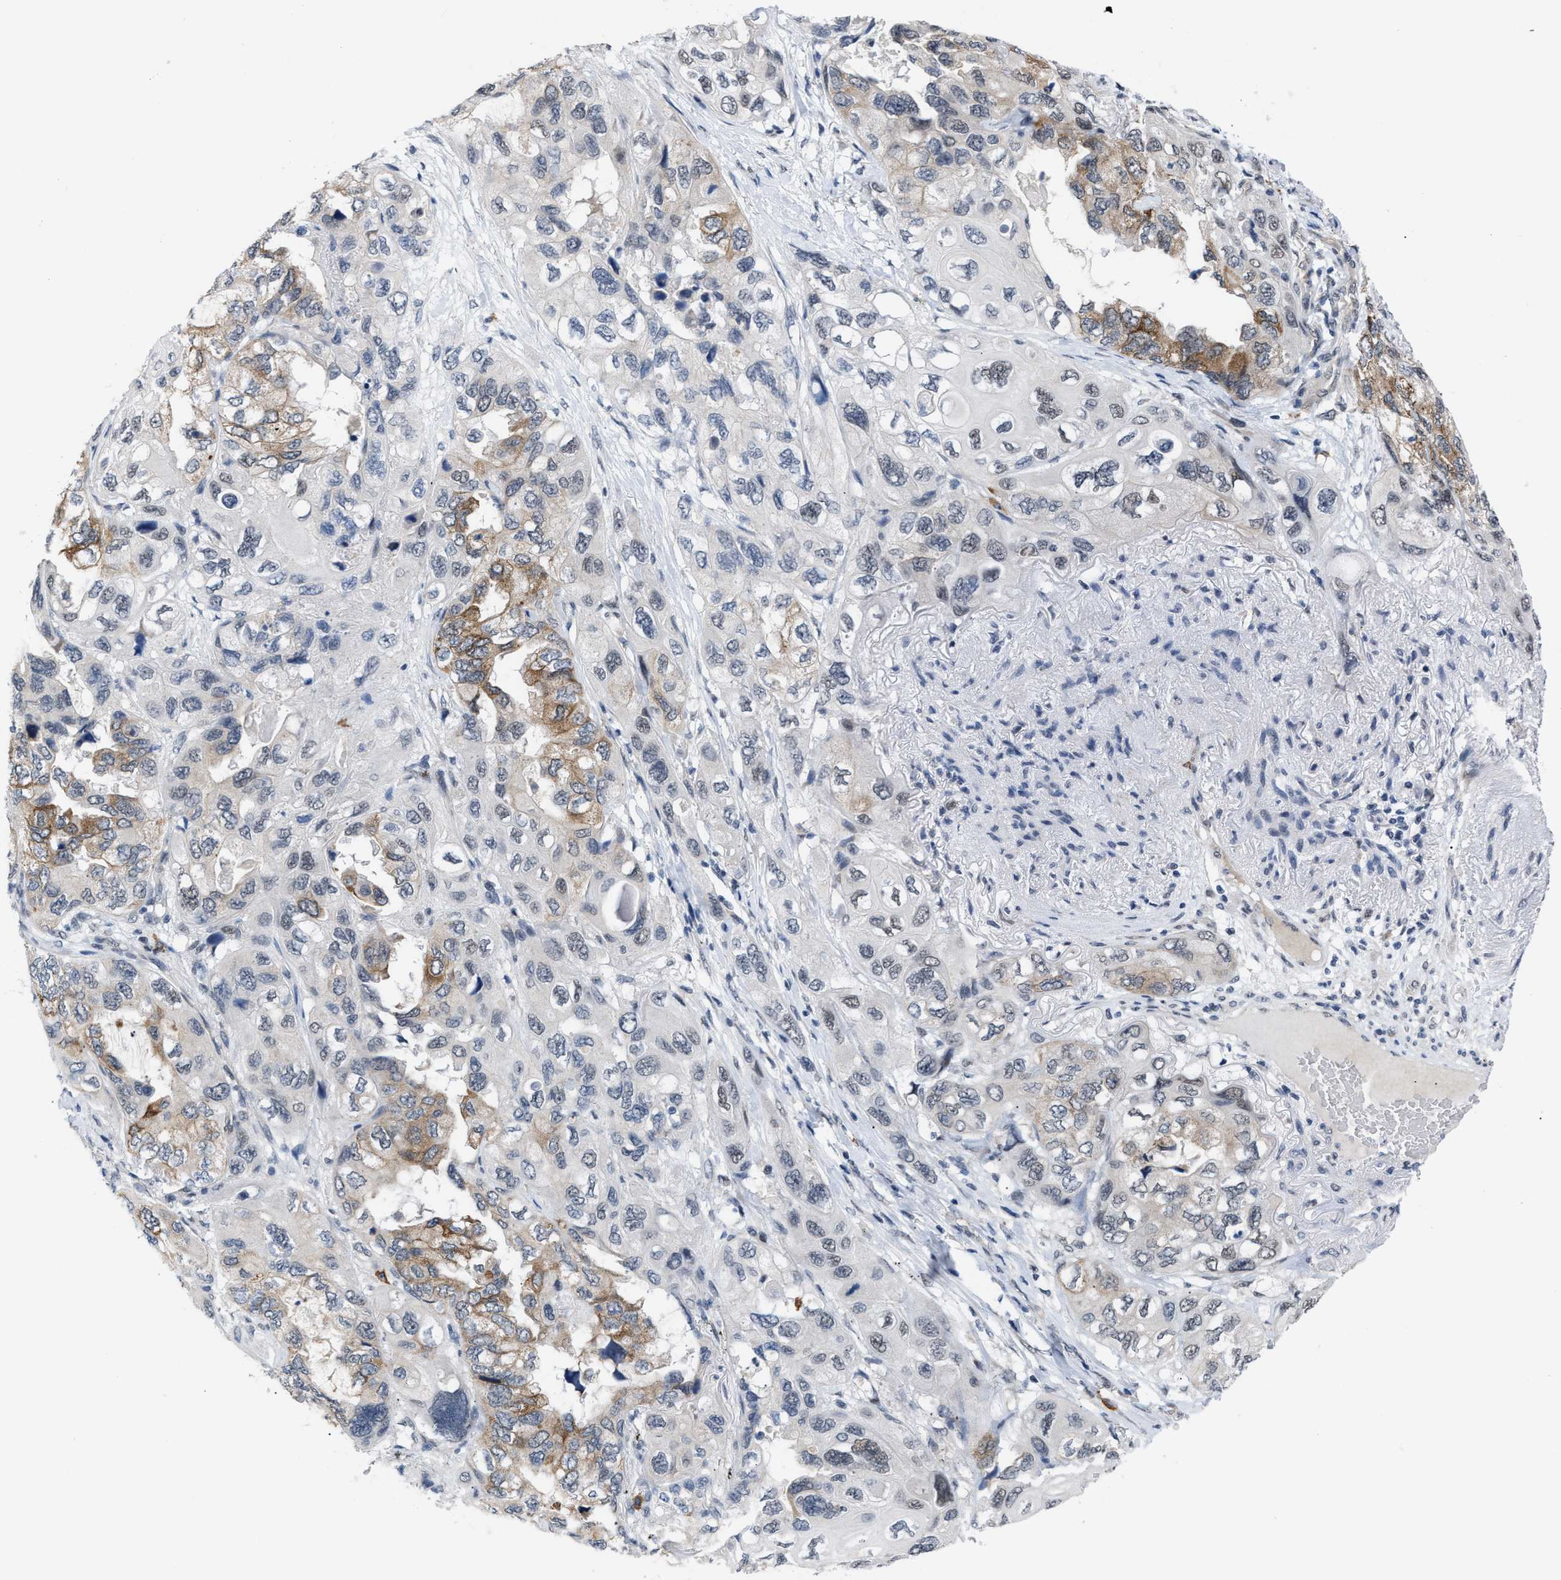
{"staining": {"intensity": "moderate", "quantity": "25%-75%", "location": "cytoplasmic/membranous"}, "tissue": "lung cancer", "cell_type": "Tumor cells", "image_type": "cancer", "snomed": [{"axis": "morphology", "description": "Squamous cell carcinoma, NOS"}, {"axis": "topography", "description": "Lung"}], "caption": "Protein expression analysis of lung cancer (squamous cell carcinoma) exhibits moderate cytoplasmic/membranous expression in about 25%-75% of tumor cells.", "gene": "TXNRD3", "patient": {"sex": "female", "age": 73}}